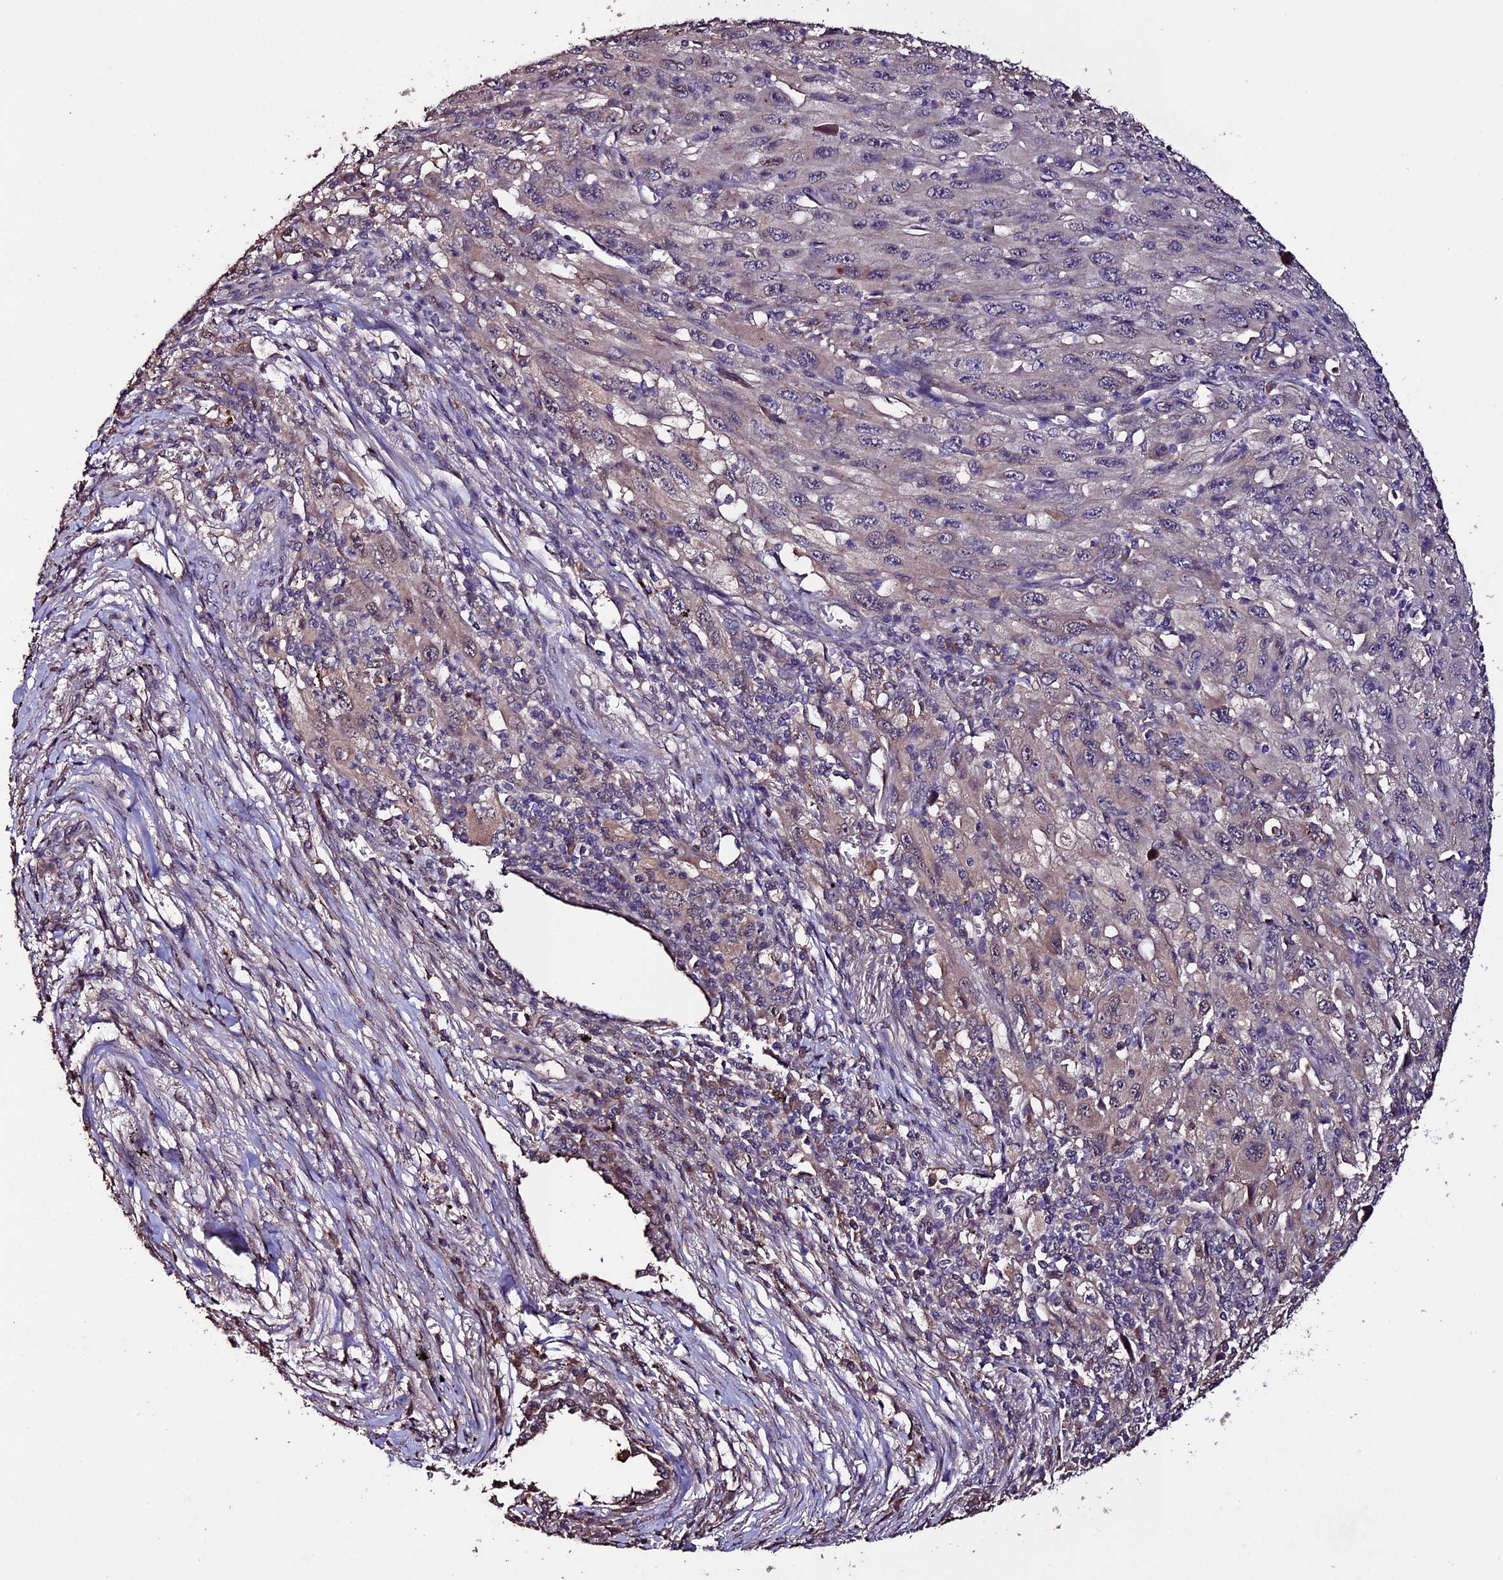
{"staining": {"intensity": "weak", "quantity": "25%-75%", "location": "cytoplasmic/membranous,nuclear"}, "tissue": "melanoma", "cell_type": "Tumor cells", "image_type": "cancer", "snomed": [{"axis": "morphology", "description": "Malignant melanoma, Metastatic site"}, {"axis": "topography", "description": "Skin"}], "caption": "Melanoma stained with a protein marker exhibits weak staining in tumor cells.", "gene": "DIS3L", "patient": {"sex": "female", "age": 56}}